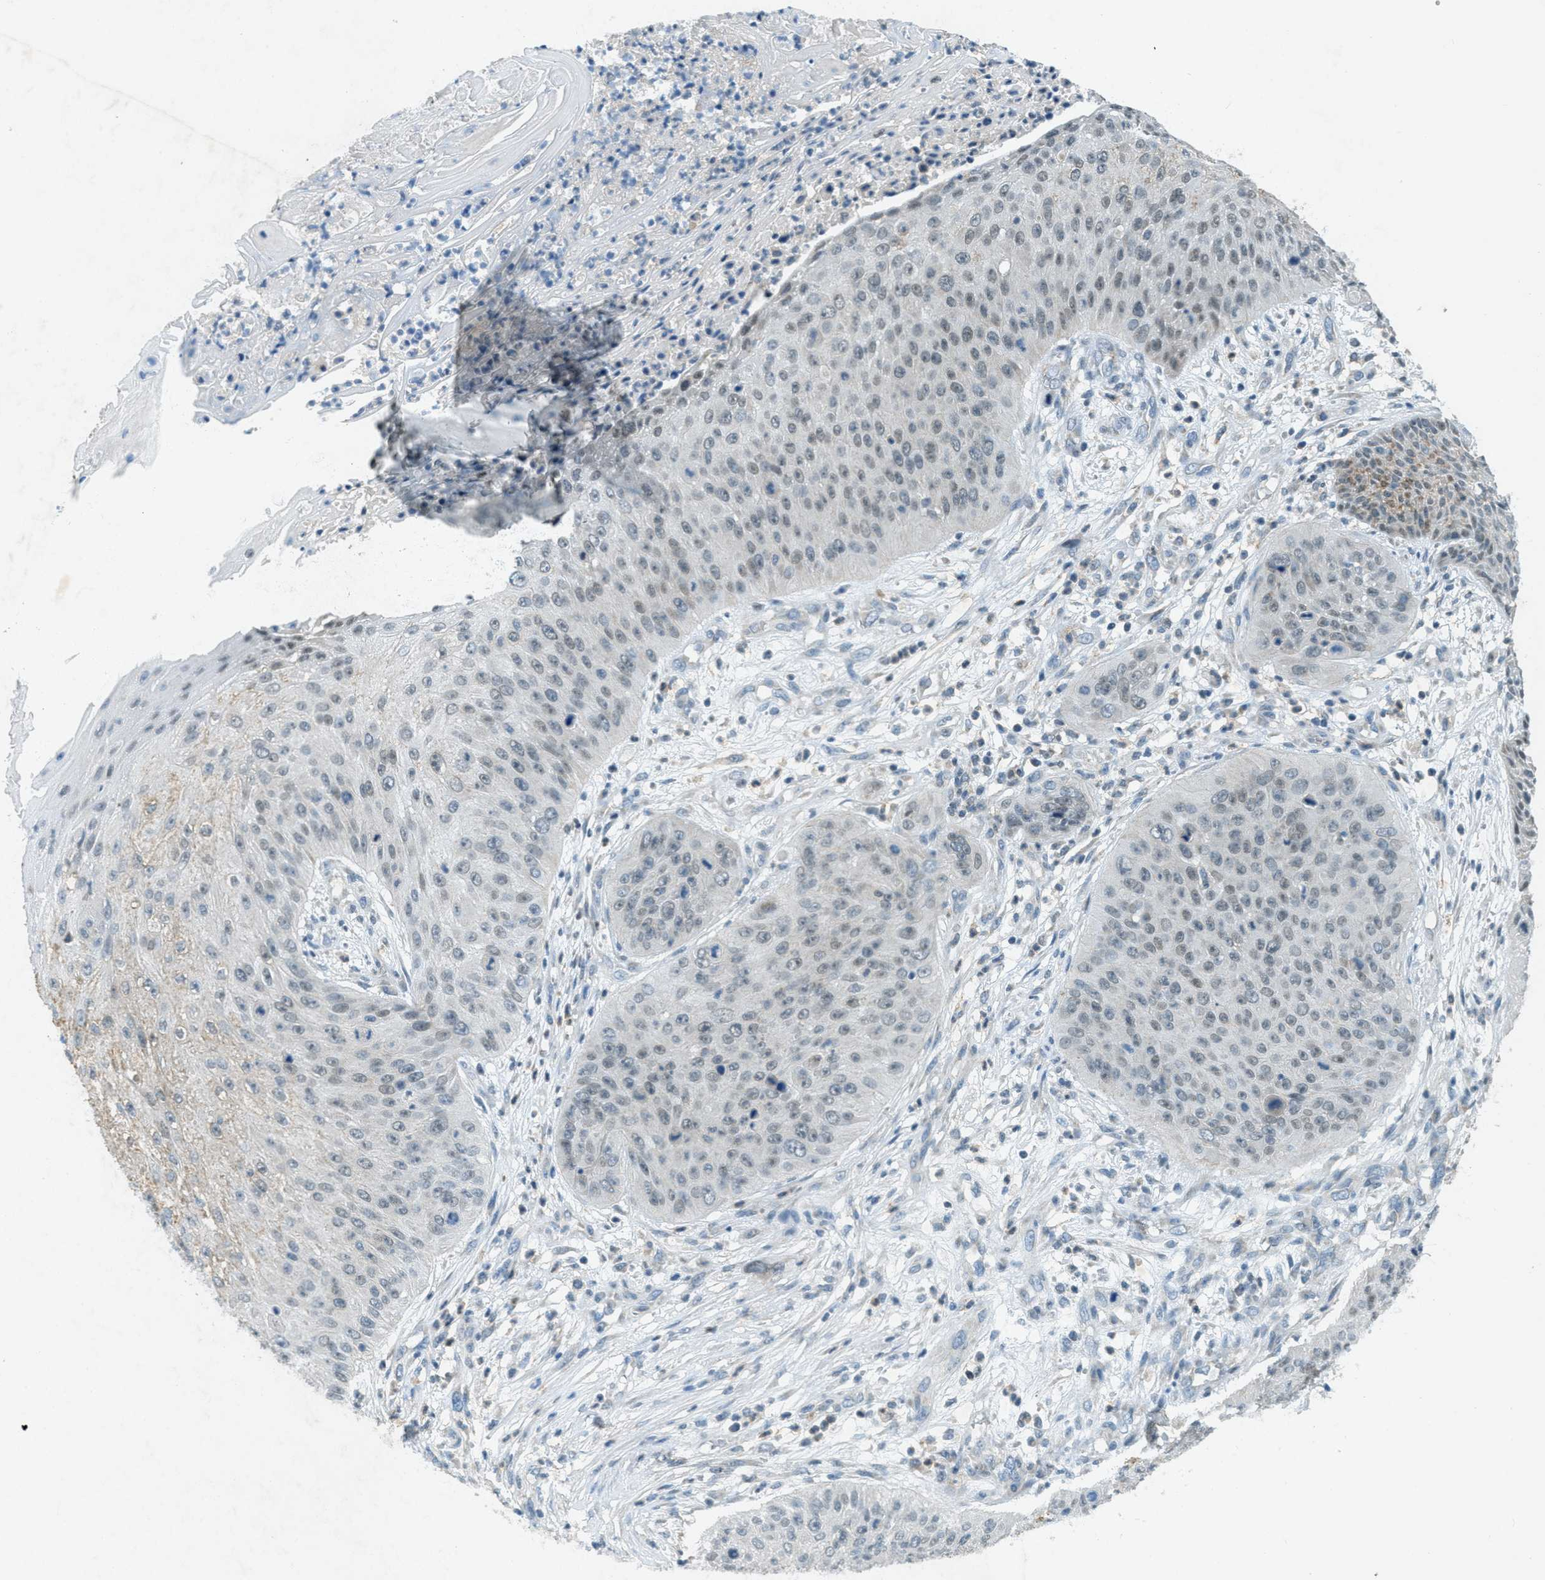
{"staining": {"intensity": "weak", "quantity": "<25%", "location": "nuclear"}, "tissue": "skin cancer", "cell_type": "Tumor cells", "image_type": "cancer", "snomed": [{"axis": "morphology", "description": "Squamous cell carcinoma, NOS"}, {"axis": "topography", "description": "Skin"}], "caption": "Immunohistochemical staining of human skin squamous cell carcinoma displays no significant staining in tumor cells. (IHC, brightfield microscopy, high magnification).", "gene": "TCF20", "patient": {"sex": "female", "age": 80}}